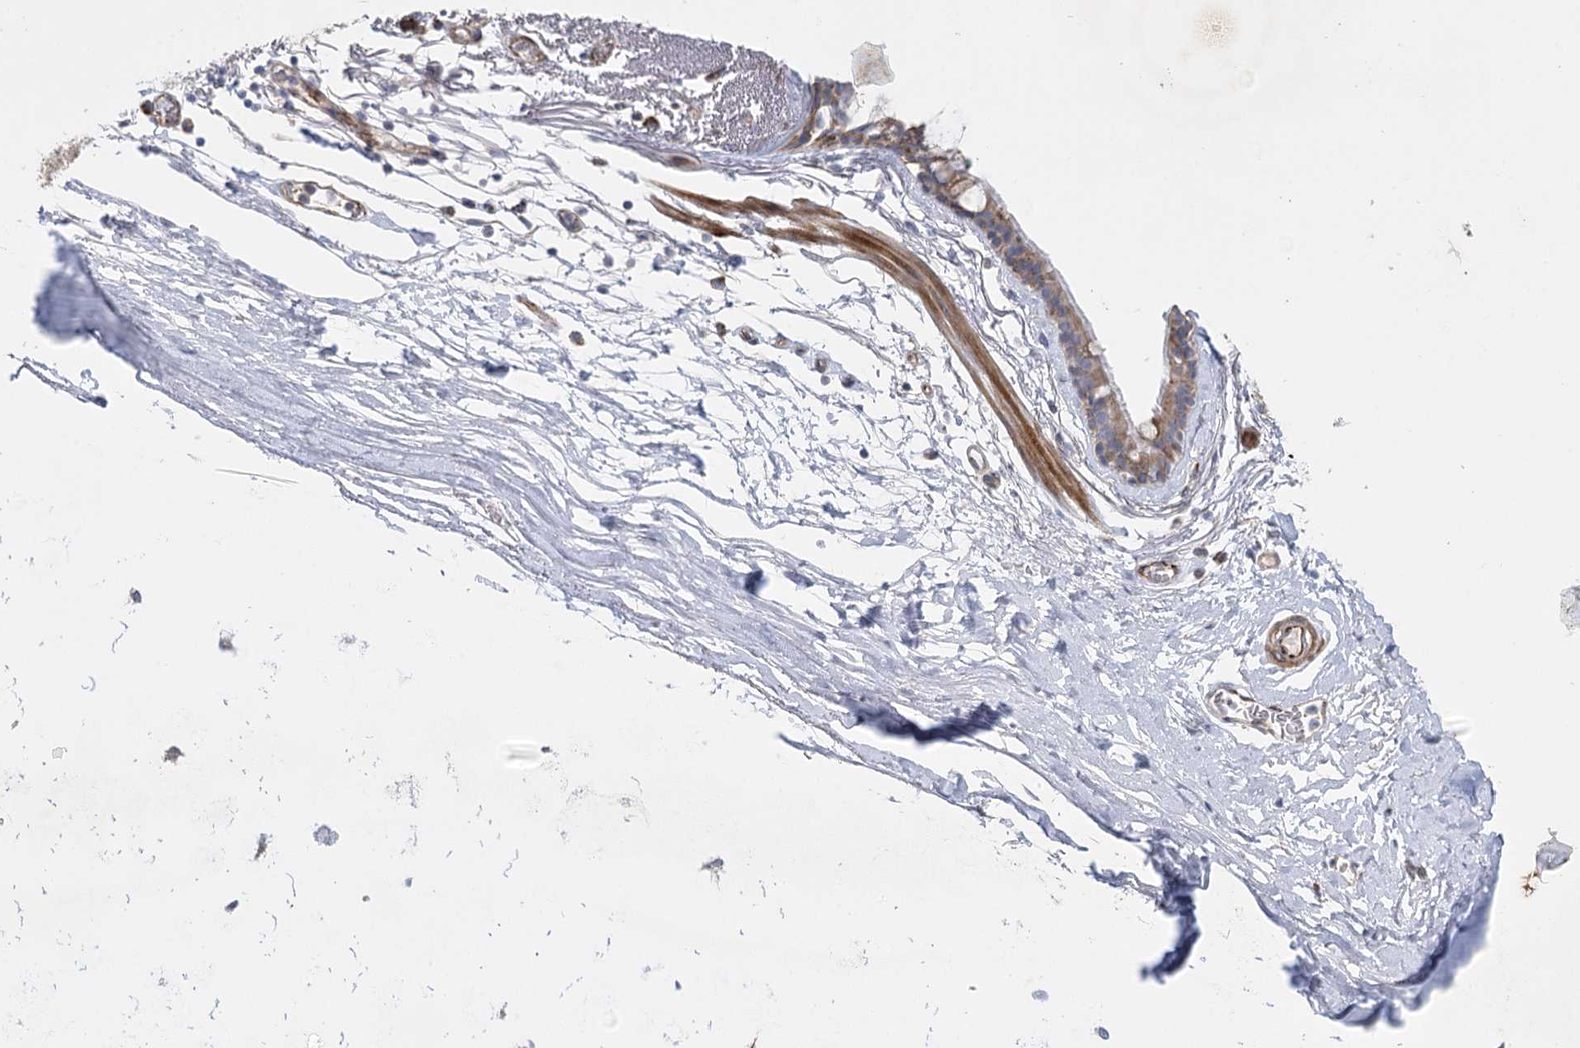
{"staining": {"intensity": "moderate", "quantity": "25%-75%", "location": "cytoplasmic/membranous"}, "tissue": "adipose tissue", "cell_type": "Adipocytes", "image_type": "normal", "snomed": [{"axis": "morphology", "description": "Normal tissue, NOS"}, {"axis": "topography", "description": "Lymph node"}, {"axis": "topography", "description": "Bronchus"}], "caption": "Immunohistochemical staining of unremarkable human adipose tissue demonstrates moderate cytoplasmic/membranous protein staining in approximately 25%-75% of adipocytes. Using DAB (3,3'-diaminobenzidine) (brown) and hematoxylin (blue) stains, captured at high magnification using brightfield microscopy.", "gene": "DHTKD1", "patient": {"sex": "male", "age": 63}}